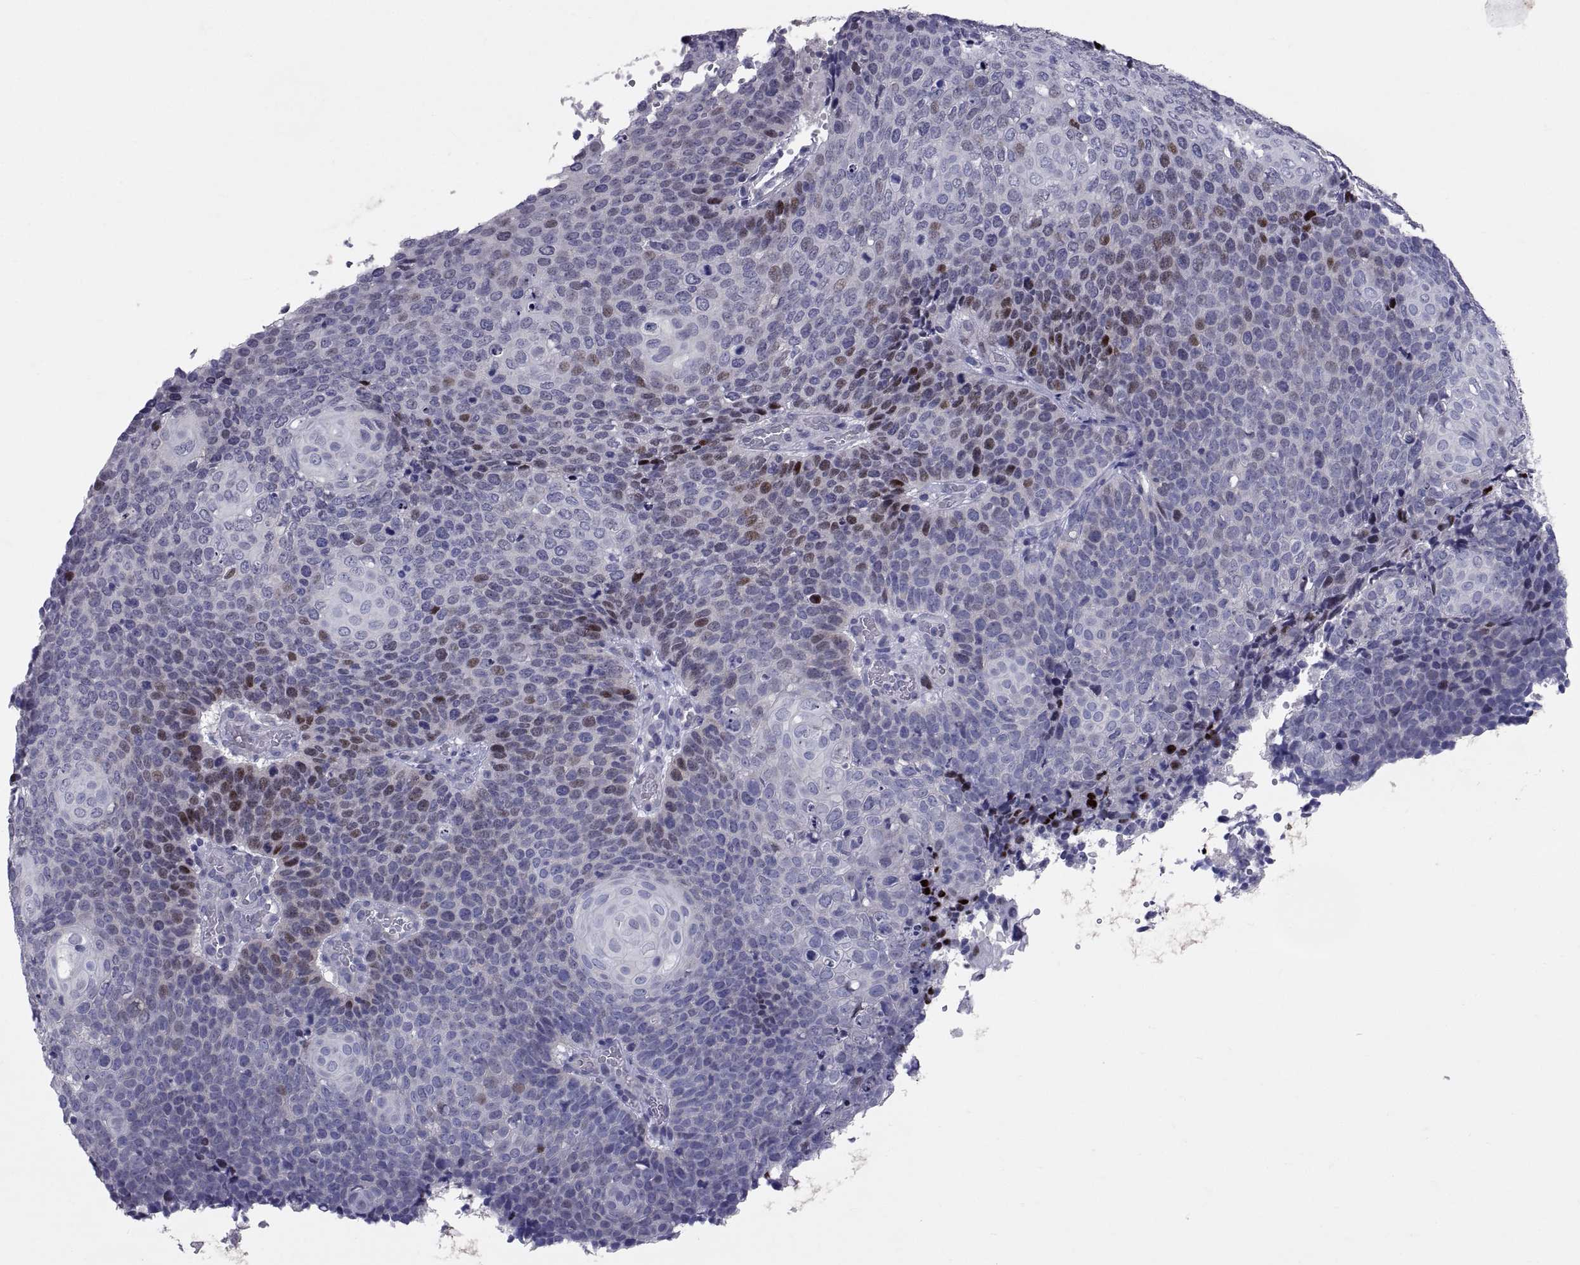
{"staining": {"intensity": "moderate", "quantity": "<25%", "location": "nuclear"}, "tissue": "cervical cancer", "cell_type": "Tumor cells", "image_type": "cancer", "snomed": [{"axis": "morphology", "description": "Squamous cell carcinoma, NOS"}, {"axis": "topography", "description": "Cervix"}], "caption": "Moderate nuclear protein positivity is identified in about <25% of tumor cells in cervical cancer (squamous cell carcinoma).", "gene": "PTN", "patient": {"sex": "female", "age": 39}}